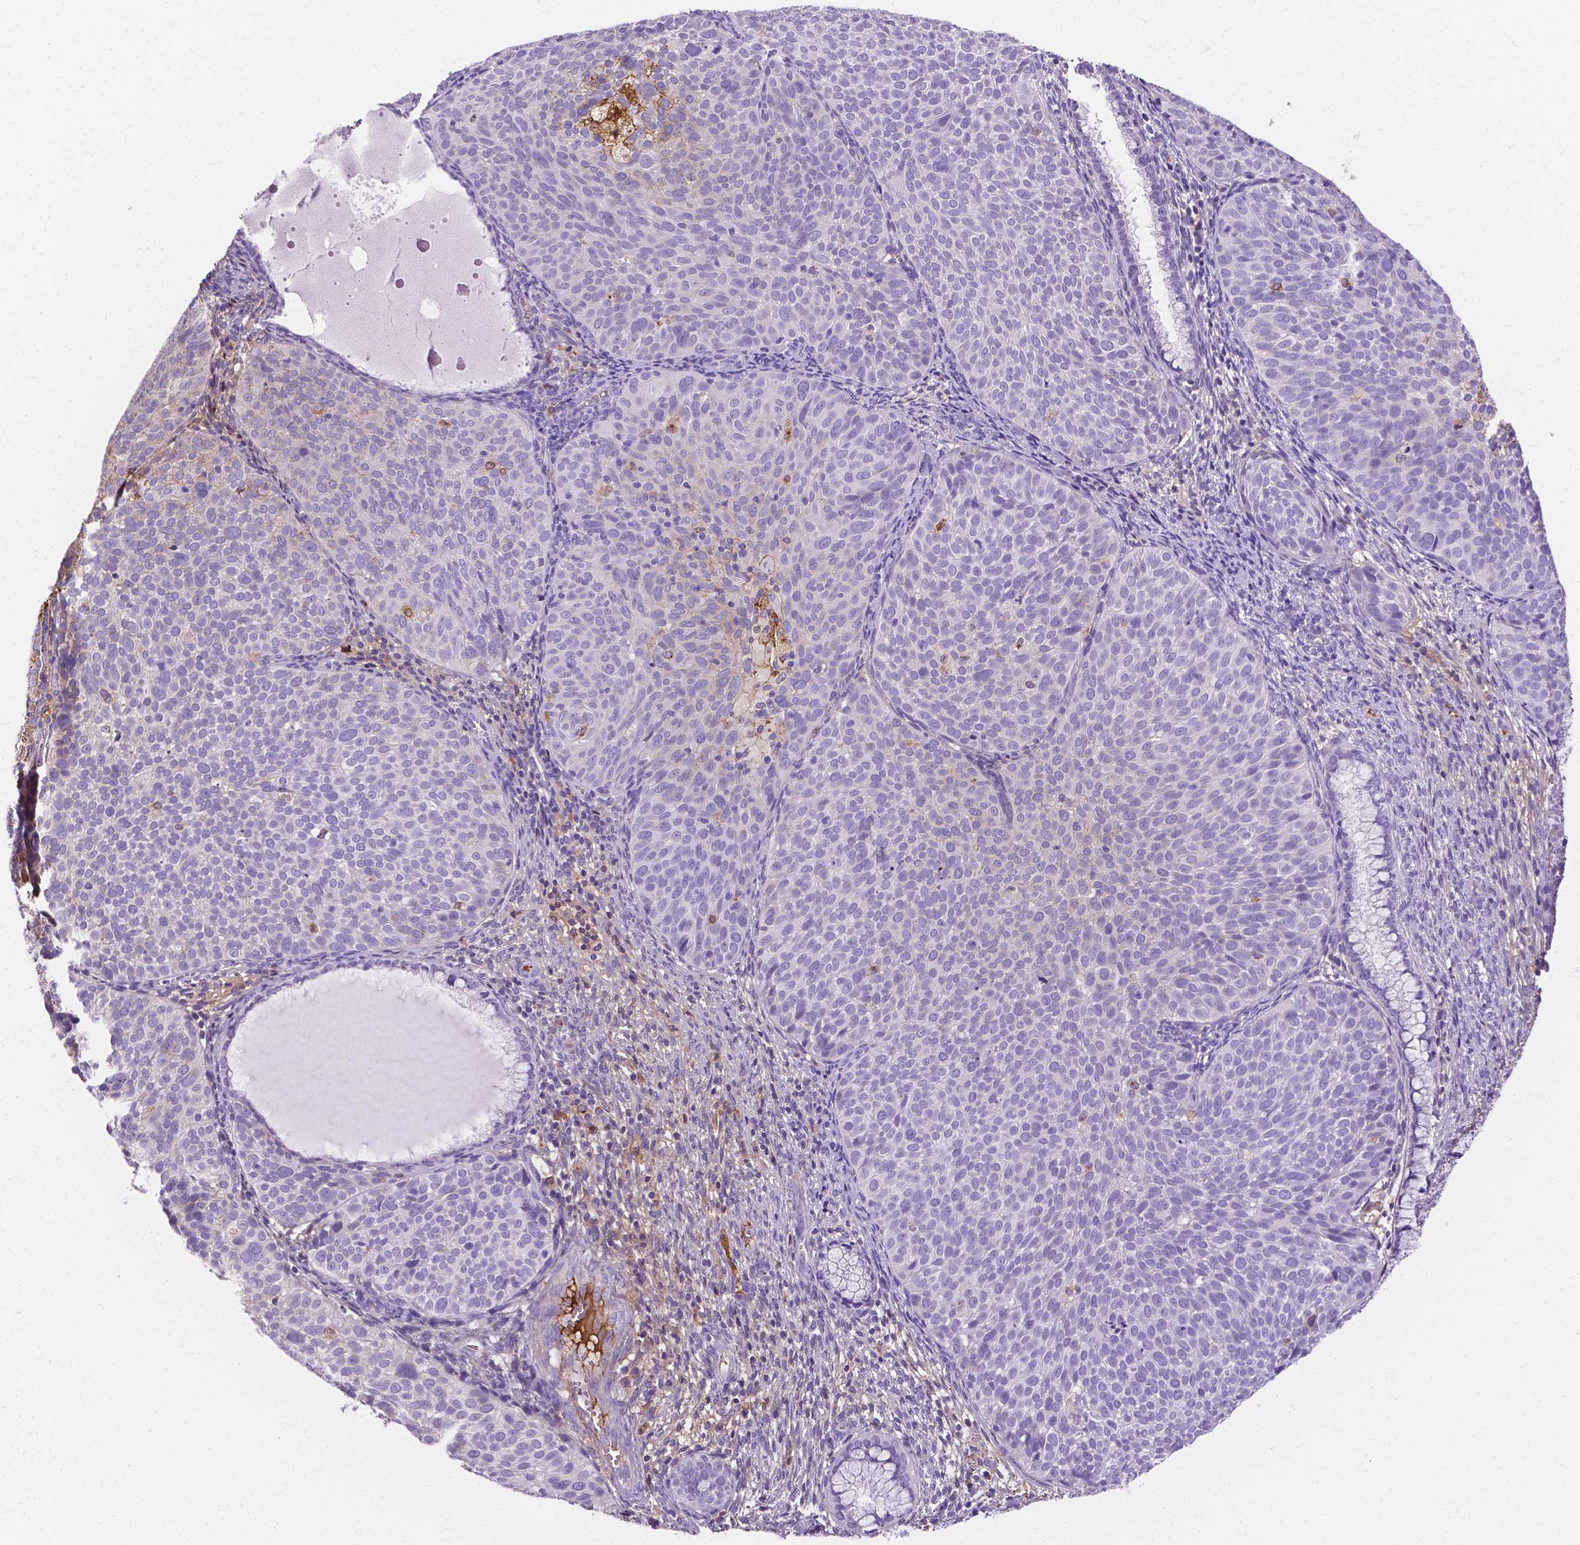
{"staining": {"intensity": "negative", "quantity": "none", "location": "none"}, "tissue": "cervical cancer", "cell_type": "Tumor cells", "image_type": "cancer", "snomed": [{"axis": "morphology", "description": "Squamous cell carcinoma, NOS"}, {"axis": "topography", "description": "Cervix"}], "caption": "Cervical cancer was stained to show a protein in brown. There is no significant staining in tumor cells.", "gene": "APOE", "patient": {"sex": "female", "age": 39}}